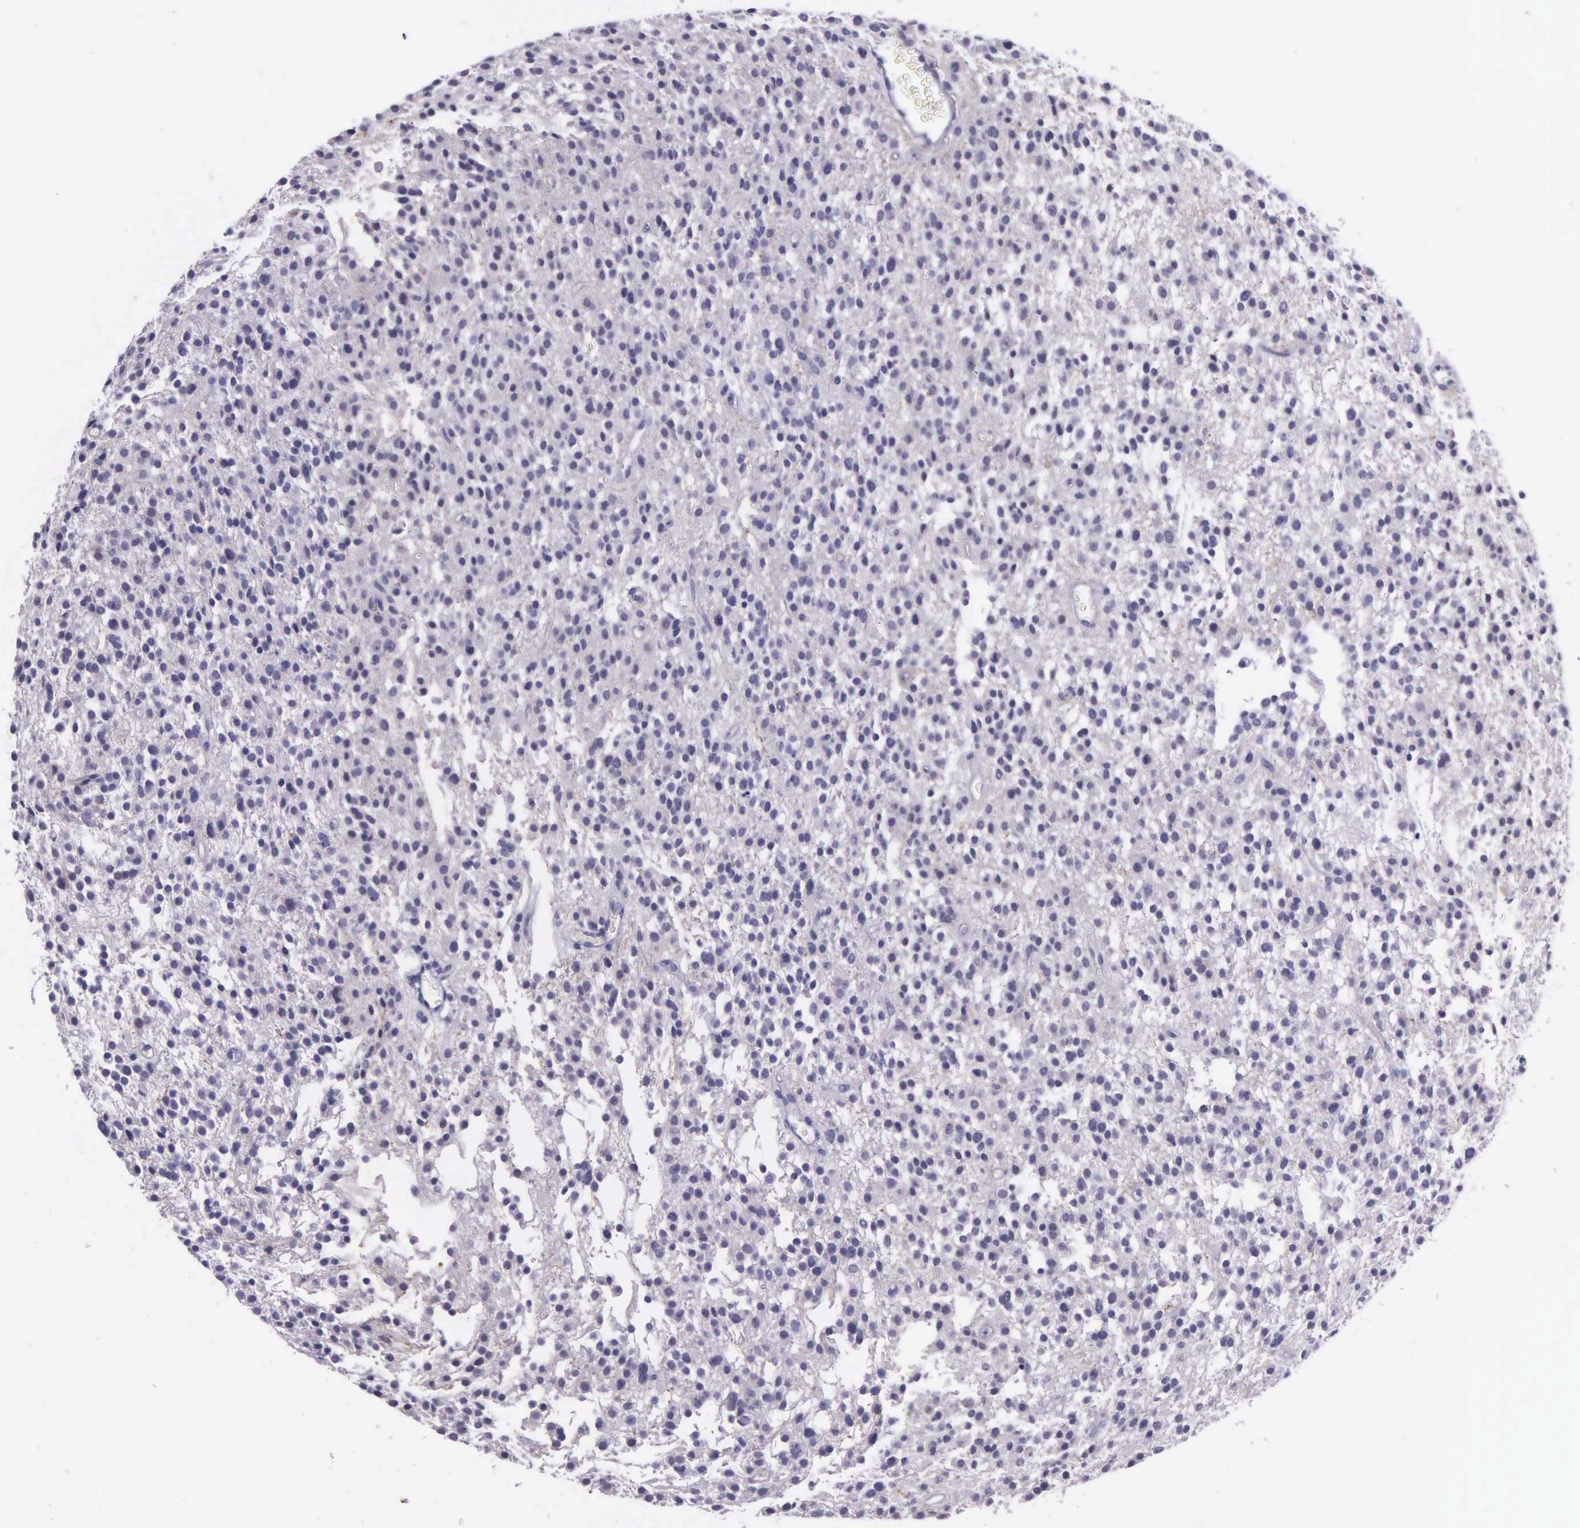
{"staining": {"intensity": "negative", "quantity": "none", "location": "none"}, "tissue": "glioma", "cell_type": "Tumor cells", "image_type": "cancer", "snomed": [{"axis": "morphology", "description": "Glioma, malignant, Low grade"}, {"axis": "topography", "description": "Brain"}], "caption": "This image is of low-grade glioma (malignant) stained with immunohistochemistry (IHC) to label a protein in brown with the nuclei are counter-stained blue. There is no expression in tumor cells.", "gene": "AHNAK2", "patient": {"sex": "female", "age": 36}}